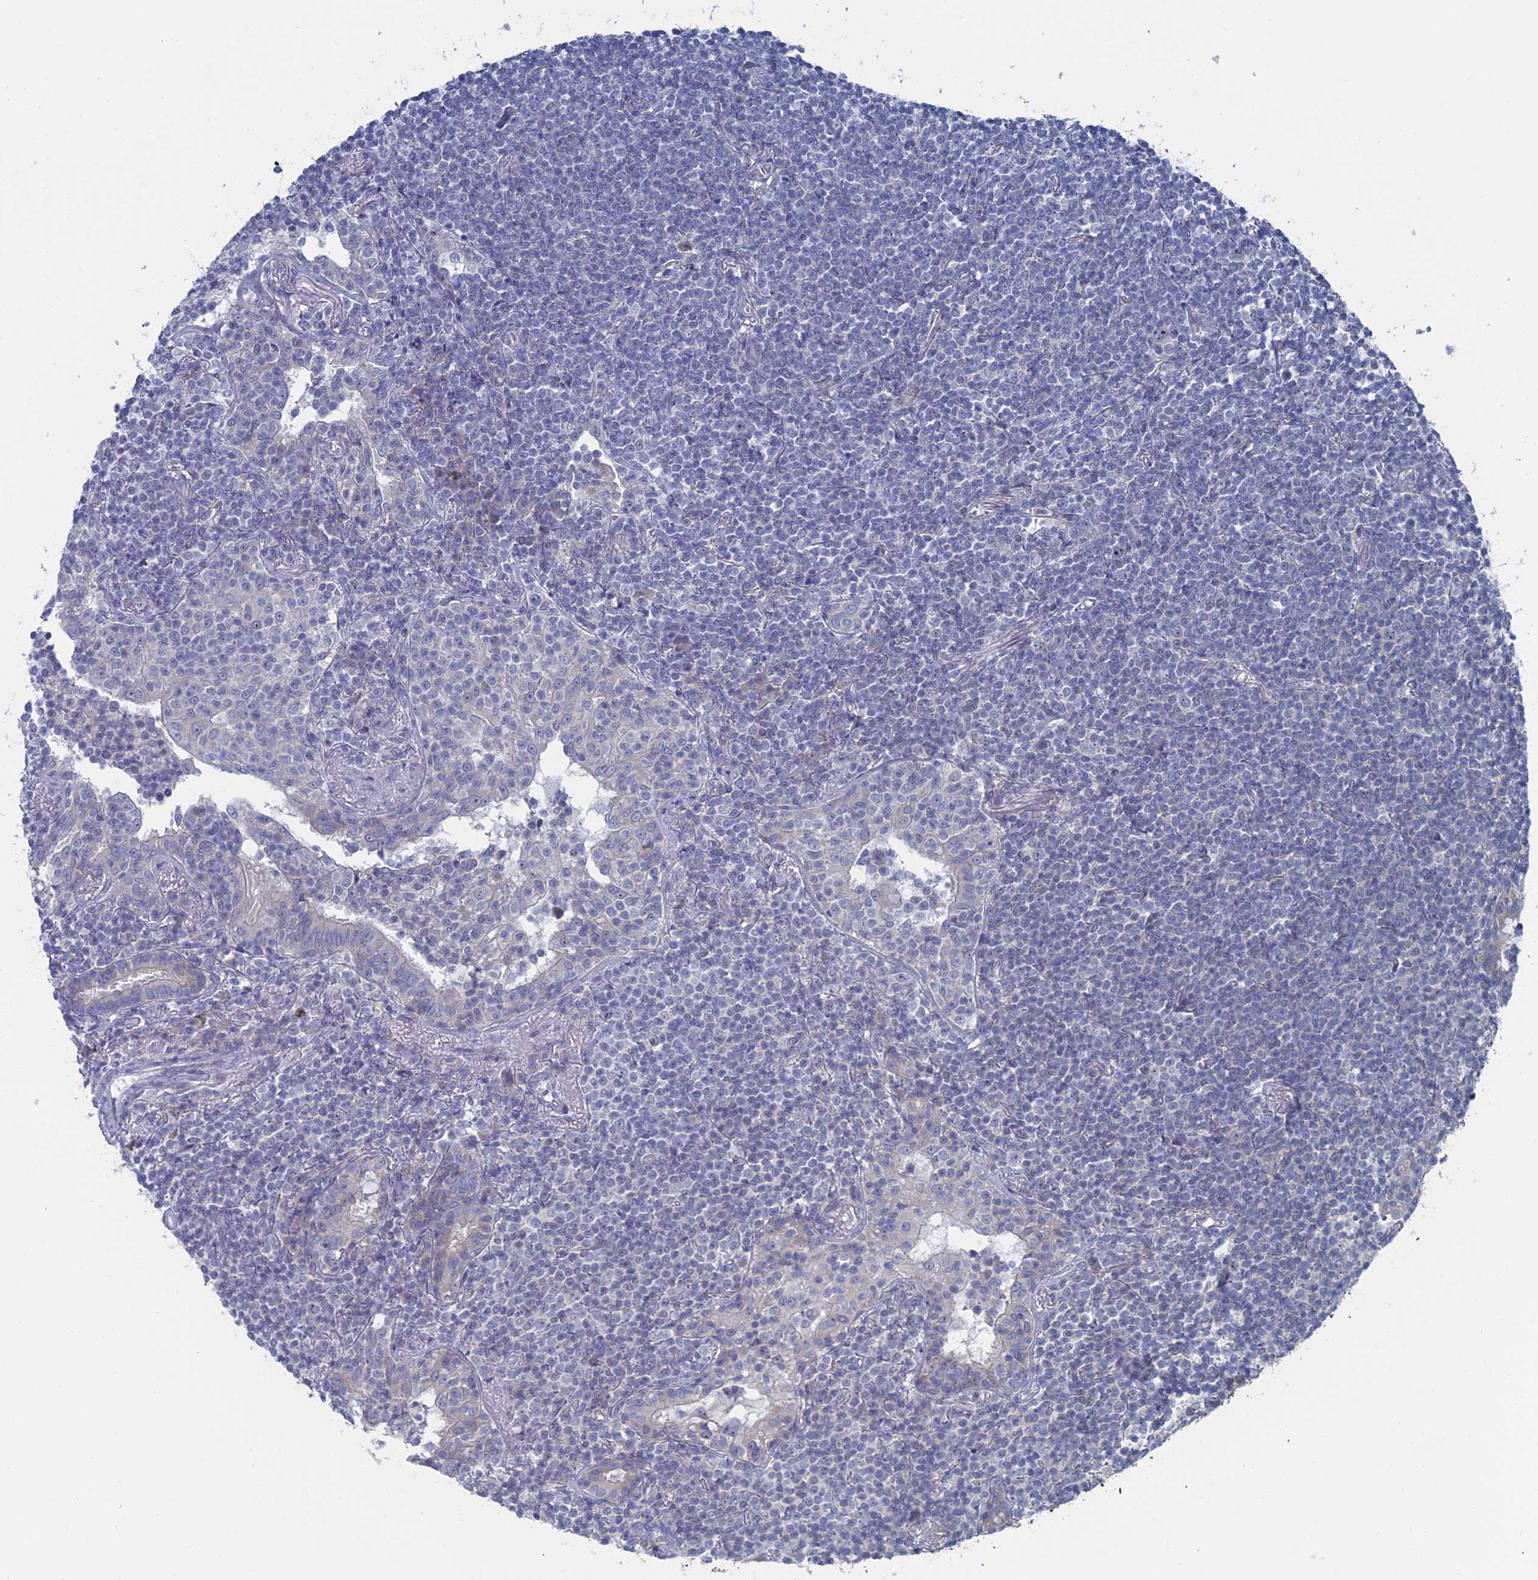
{"staining": {"intensity": "negative", "quantity": "none", "location": "none"}, "tissue": "lymphoma", "cell_type": "Tumor cells", "image_type": "cancer", "snomed": [{"axis": "morphology", "description": "Malignant lymphoma, non-Hodgkin's type, Low grade"}, {"axis": "topography", "description": "Lung"}], "caption": "Immunohistochemical staining of lymphoma demonstrates no significant expression in tumor cells.", "gene": "CCDC149", "patient": {"sex": "female", "age": 71}}